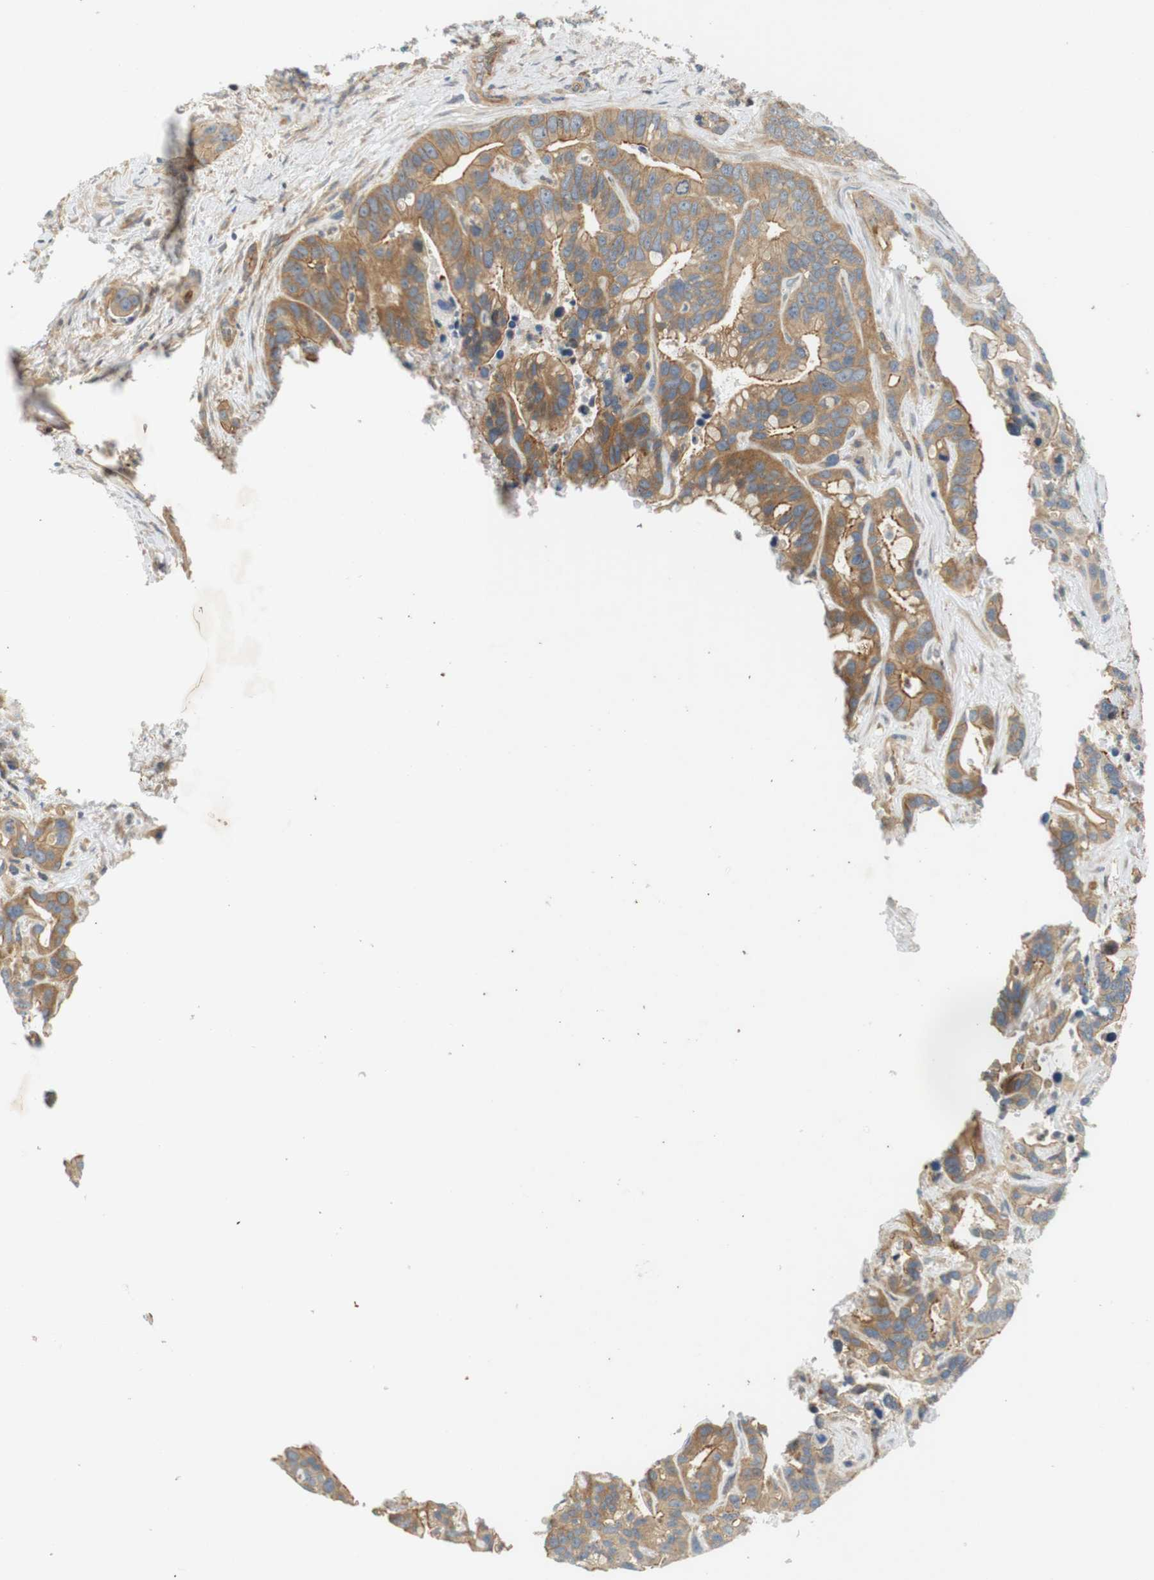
{"staining": {"intensity": "weak", "quantity": ">75%", "location": "cytoplasmic/membranous"}, "tissue": "liver cancer", "cell_type": "Tumor cells", "image_type": "cancer", "snomed": [{"axis": "morphology", "description": "Cholangiocarcinoma"}, {"axis": "topography", "description": "Liver"}], "caption": "Immunohistochemical staining of liver cancer demonstrates low levels of weak cytoplasmic/membranous expression in about >75% of tumor cells.", "gene": "SH3GLB1", "patient": {"sex": "female", "age": 65}}